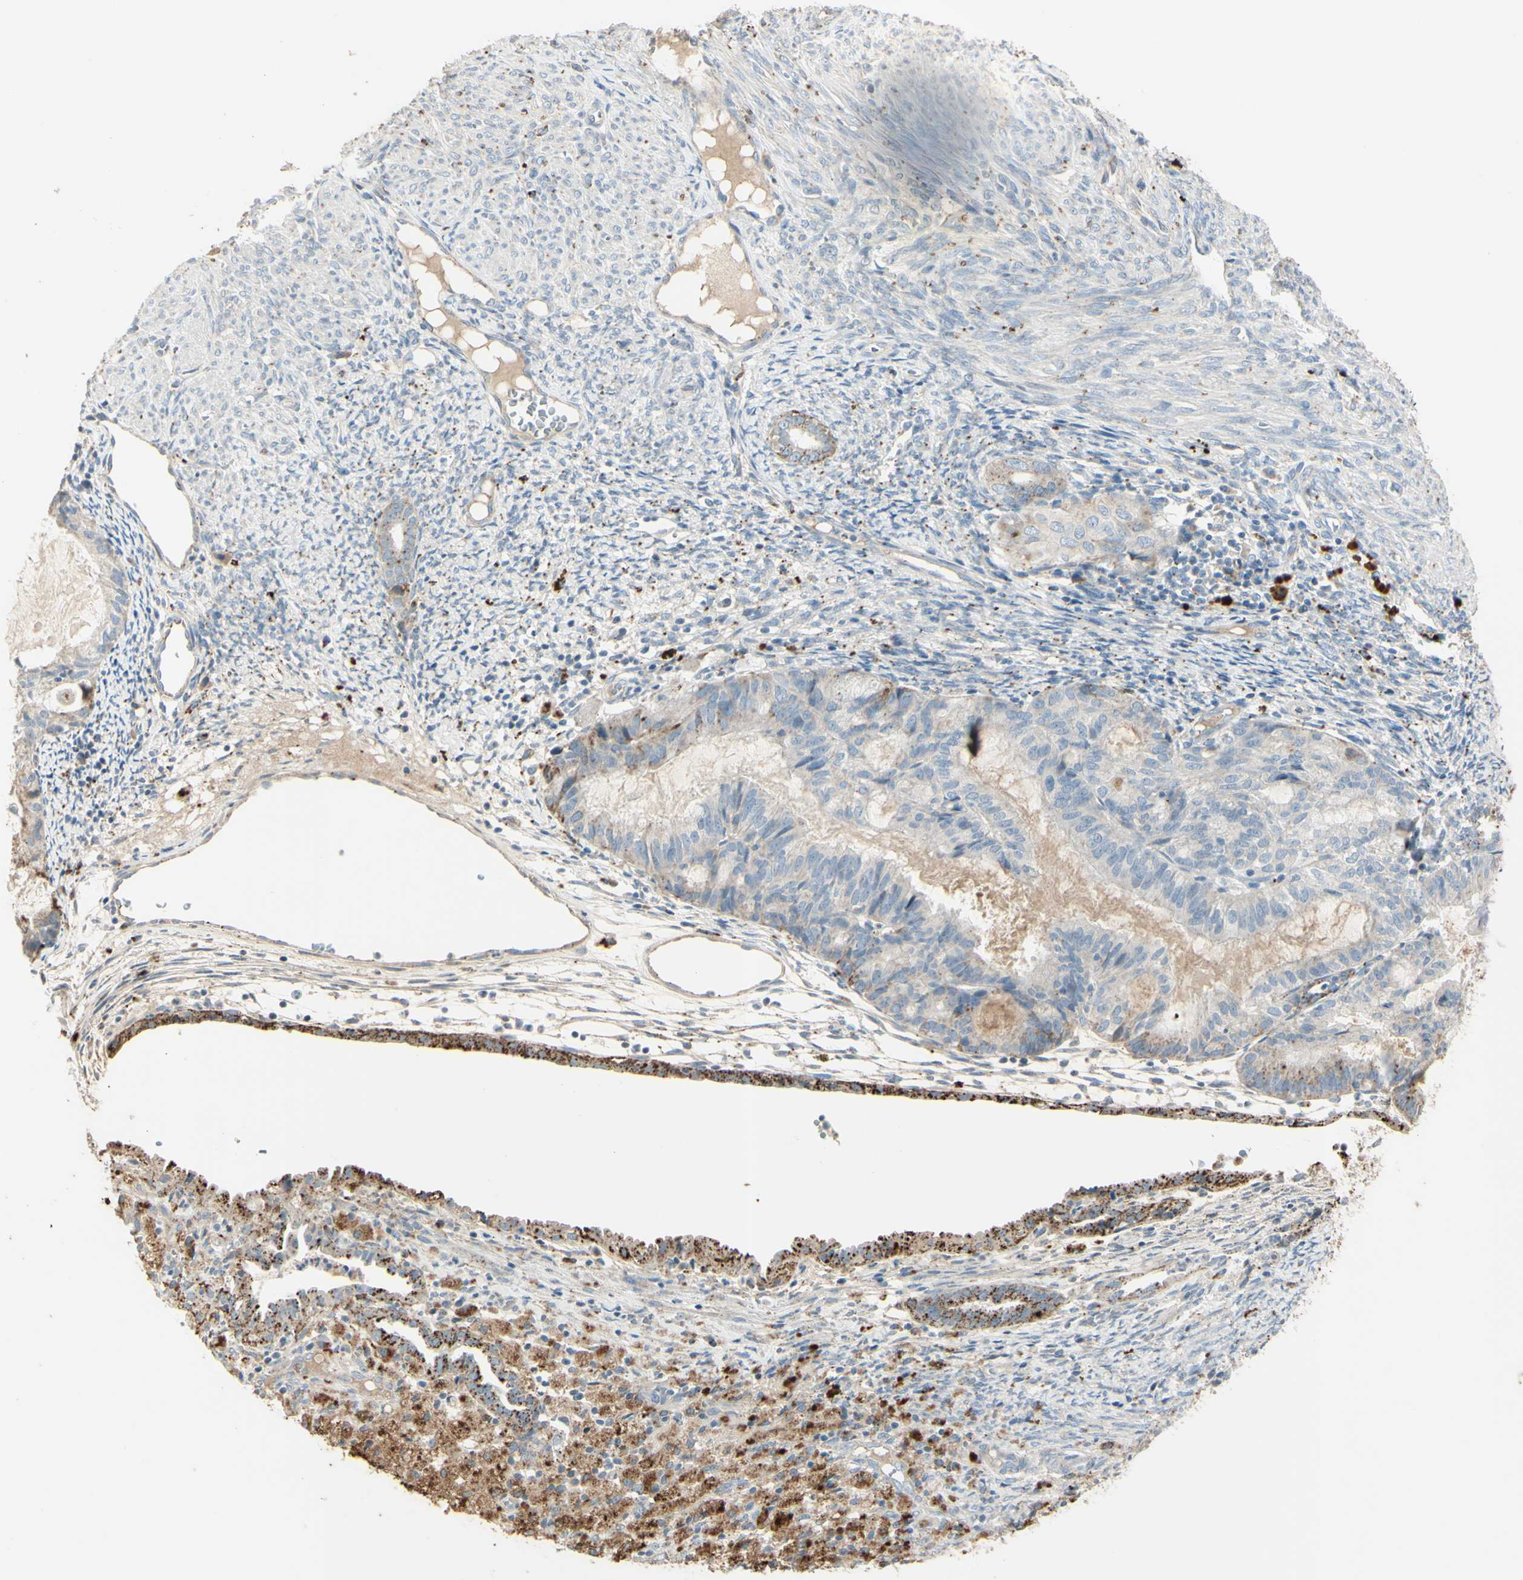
{"staining": {"intensity": "weak", "quantity": ">75%", "location": "cytoplasmic/membranous"}, "tissue": "cervical cancer", "cell_type": "Tumor cells", "image_type": "cancer", "snomed": [{"axis": "morphology", "description": "Normal tissue, NOS"}, {"axis": "morphology", "description": "Adenocarcinoma, NOS"}, {"axis": "topography", "description": "Cervix"}, {"axis": "topography", "description": "Endometrium"}], "caption": "Immunohistochemistry (IHC) (DAB (3,3'-diaminobenzidine)) staining of adenocarcinoma (cervical) displays weak cytoplasmic/membranous protein positivity in approximately >75% of tumor cells.", "gene": "ANGPTL1", "patient": {"sex": "female", "age": 86}}